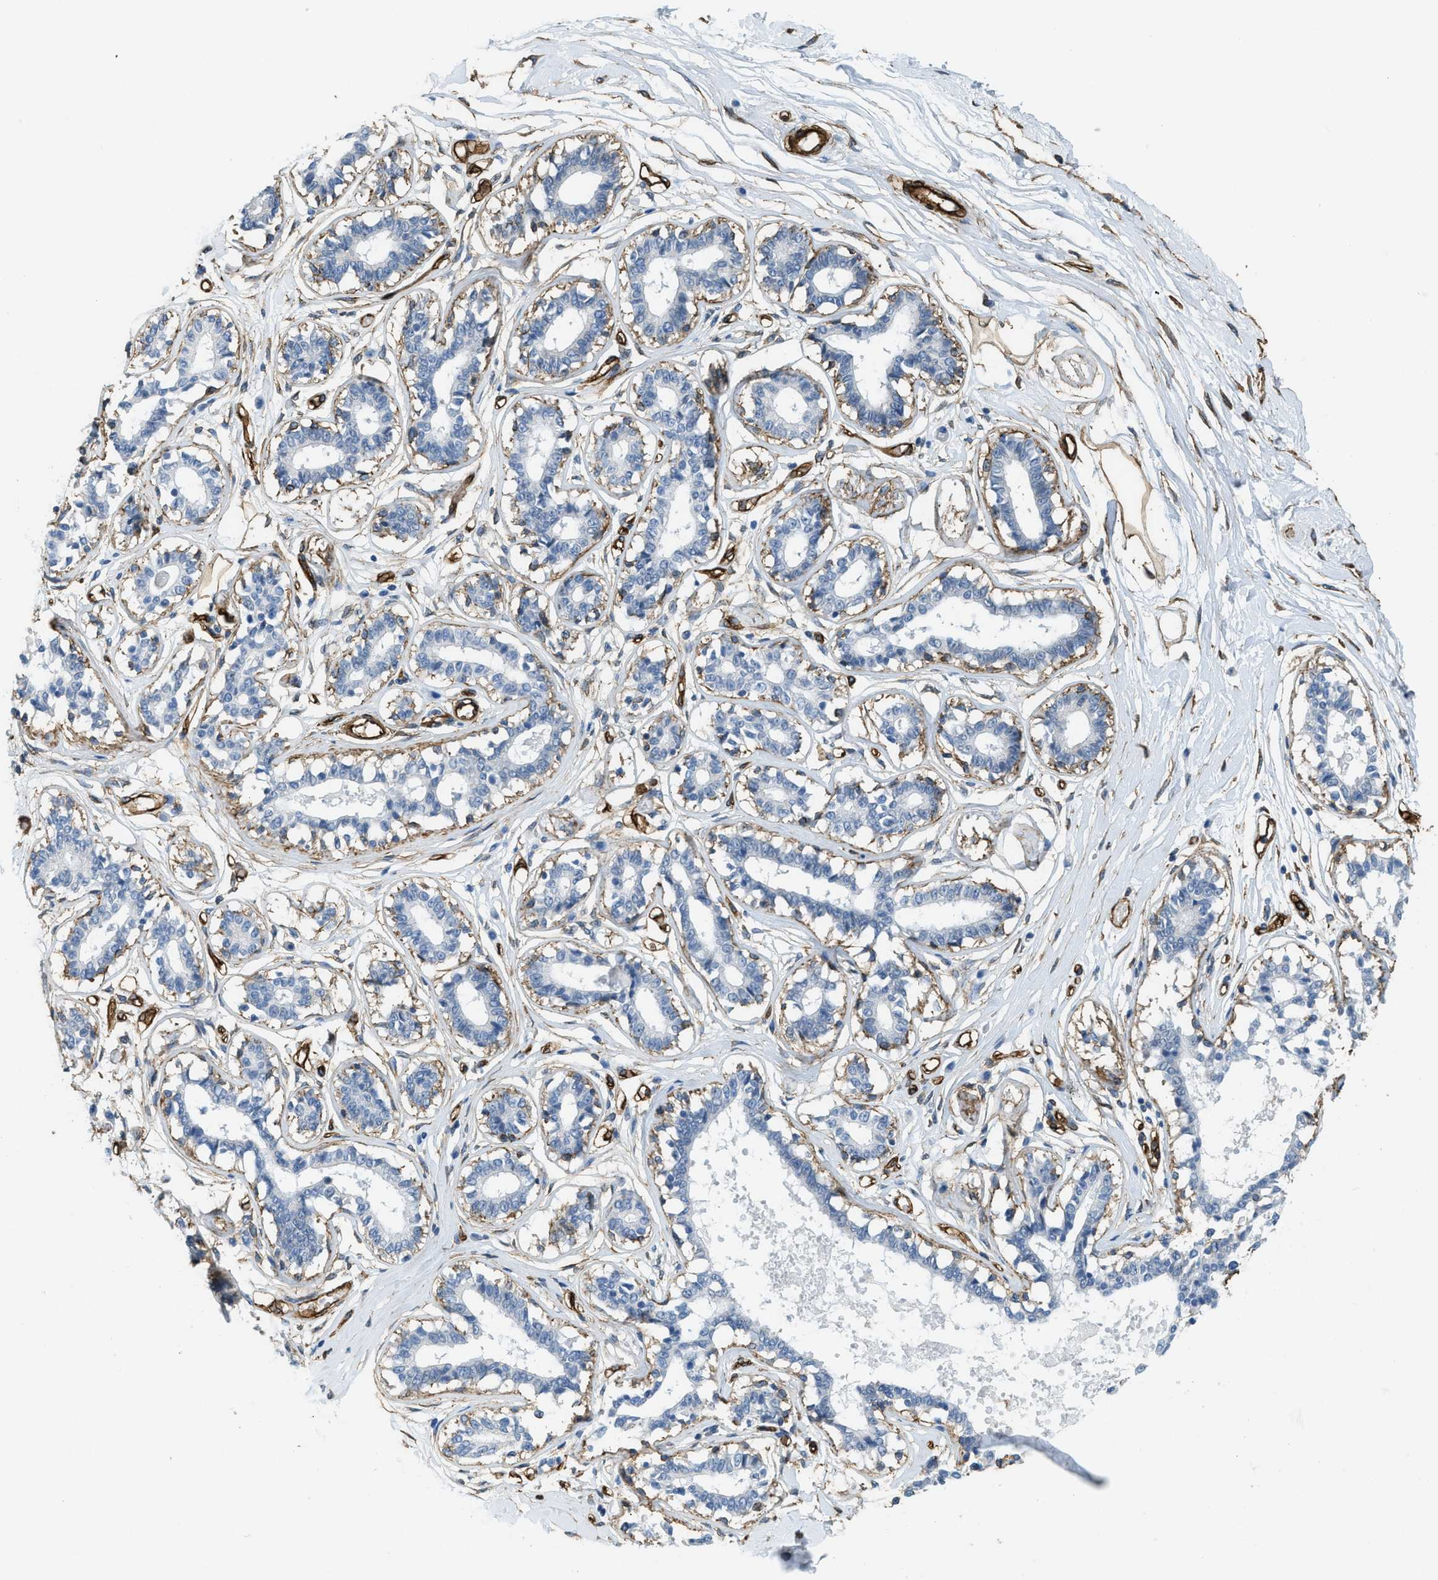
{"staining": {"intensity": "negative", "quantity": "none", "location": "none"}, "tissue": "breast", "cell_type": "Glandular cells", "image_type": "normal", "snomed": [{"axis": "morphology", "description": "Normal tissue, NOS"}, {"axis": "topography", "description": "Breast"}], "caption": "Breast stained for a protein using IHC reveals no staining glandular cells.", "gene": "TMEM43", "patient": {"sex": "female", "age": 45}}